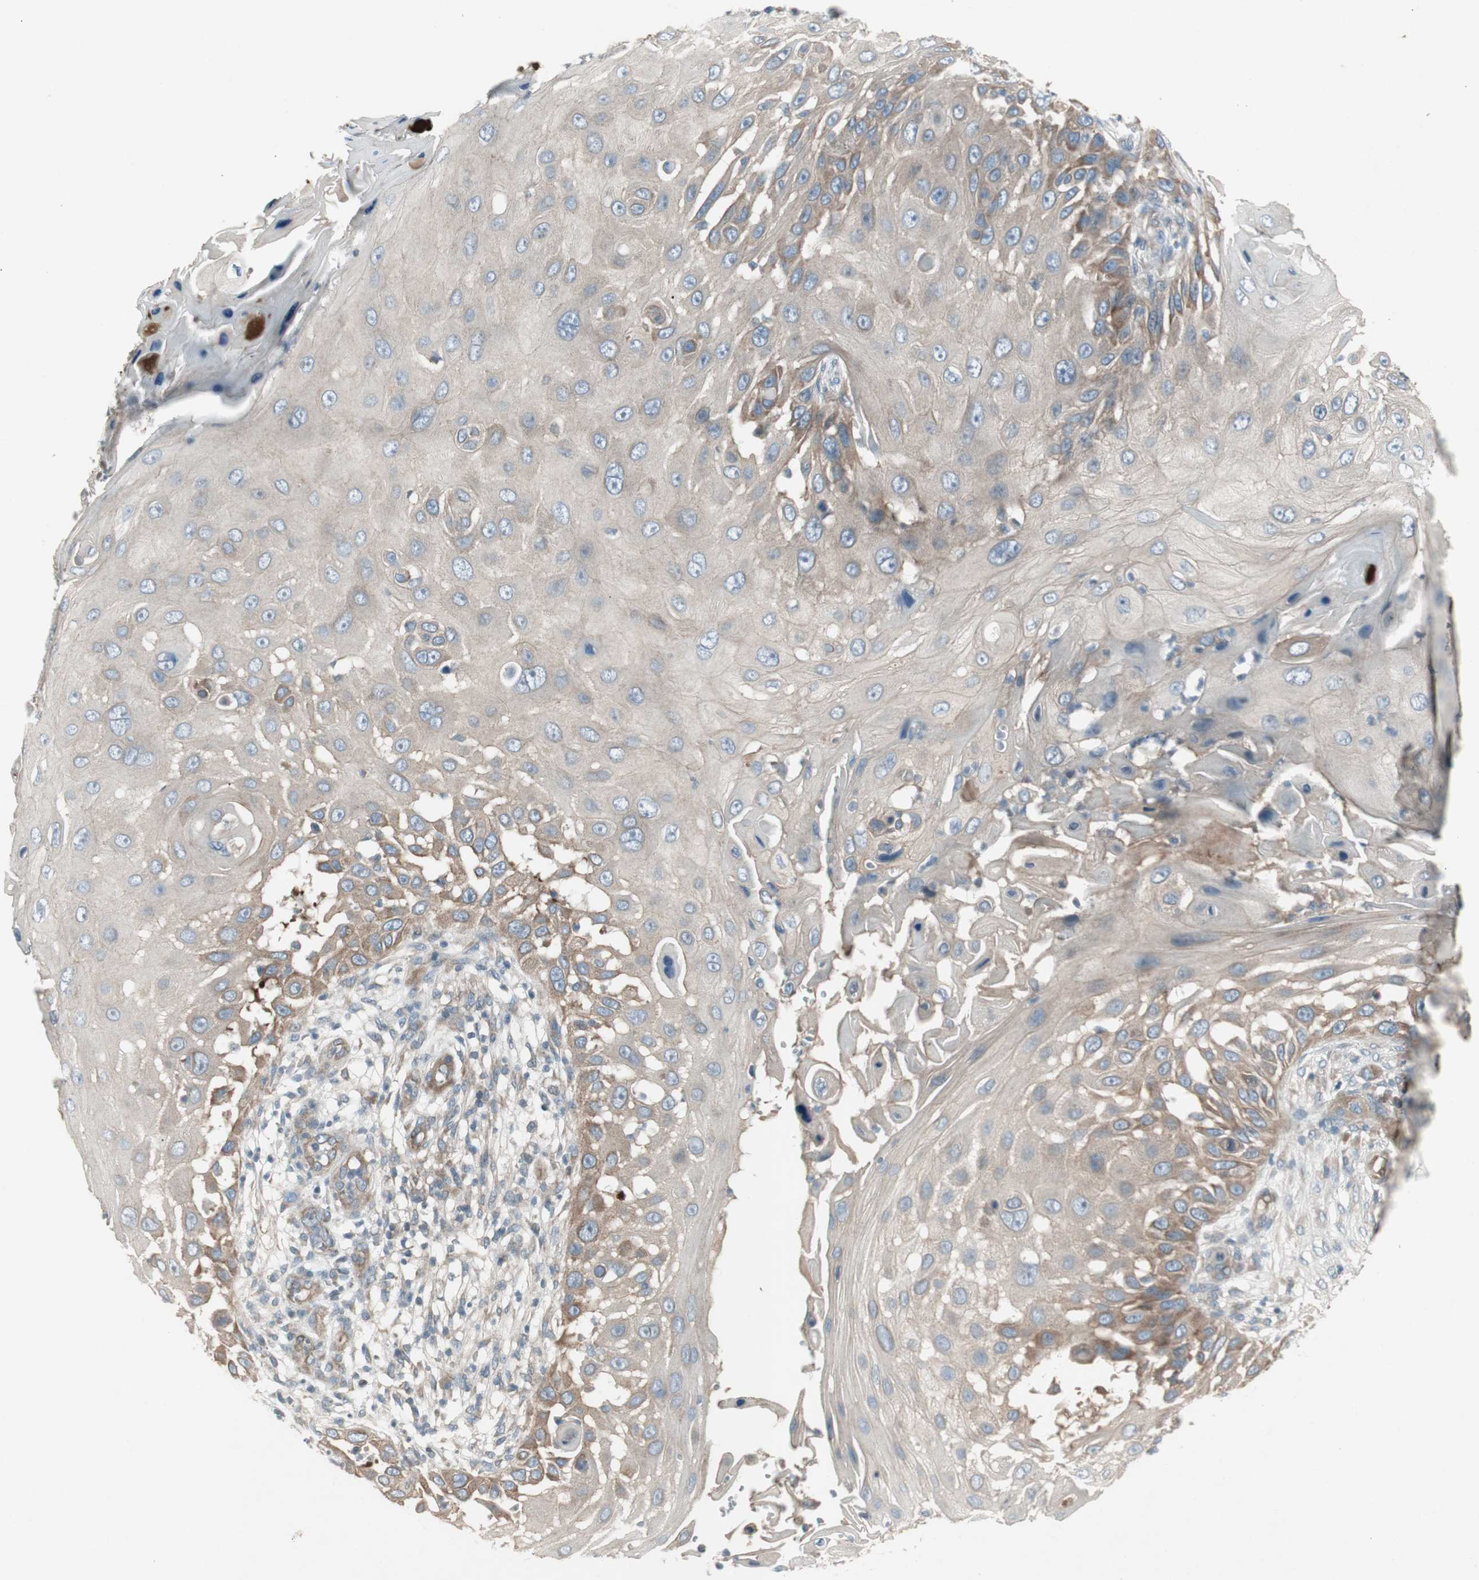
{"staining": {"intensity": "moderate", "quantity": "25%-75%", "location": "cytoplasmic/membranous"}, "tissue": "skin cancer", "cell_type": "Tumor cells", "image_type": "cancer", "snomed": [{"axis": "morphology", "description": "Squamous cell carcinoma, NOS"}, {"axis": "topography", "description": "Skin"}], "caption": "Skin cancer (squamous cell carcinoma) was stained to show a protein in brown. There is medium levels of moderate cytoplasmic/membranous expression in about 25%-75% of tumor cells. Using DAB (brown) and hematoxylin (blue) stains, captured at high magnification using brightfield microscopy.", "gene": "PANK2", "patient": {"sex": "female", "age": 44}}